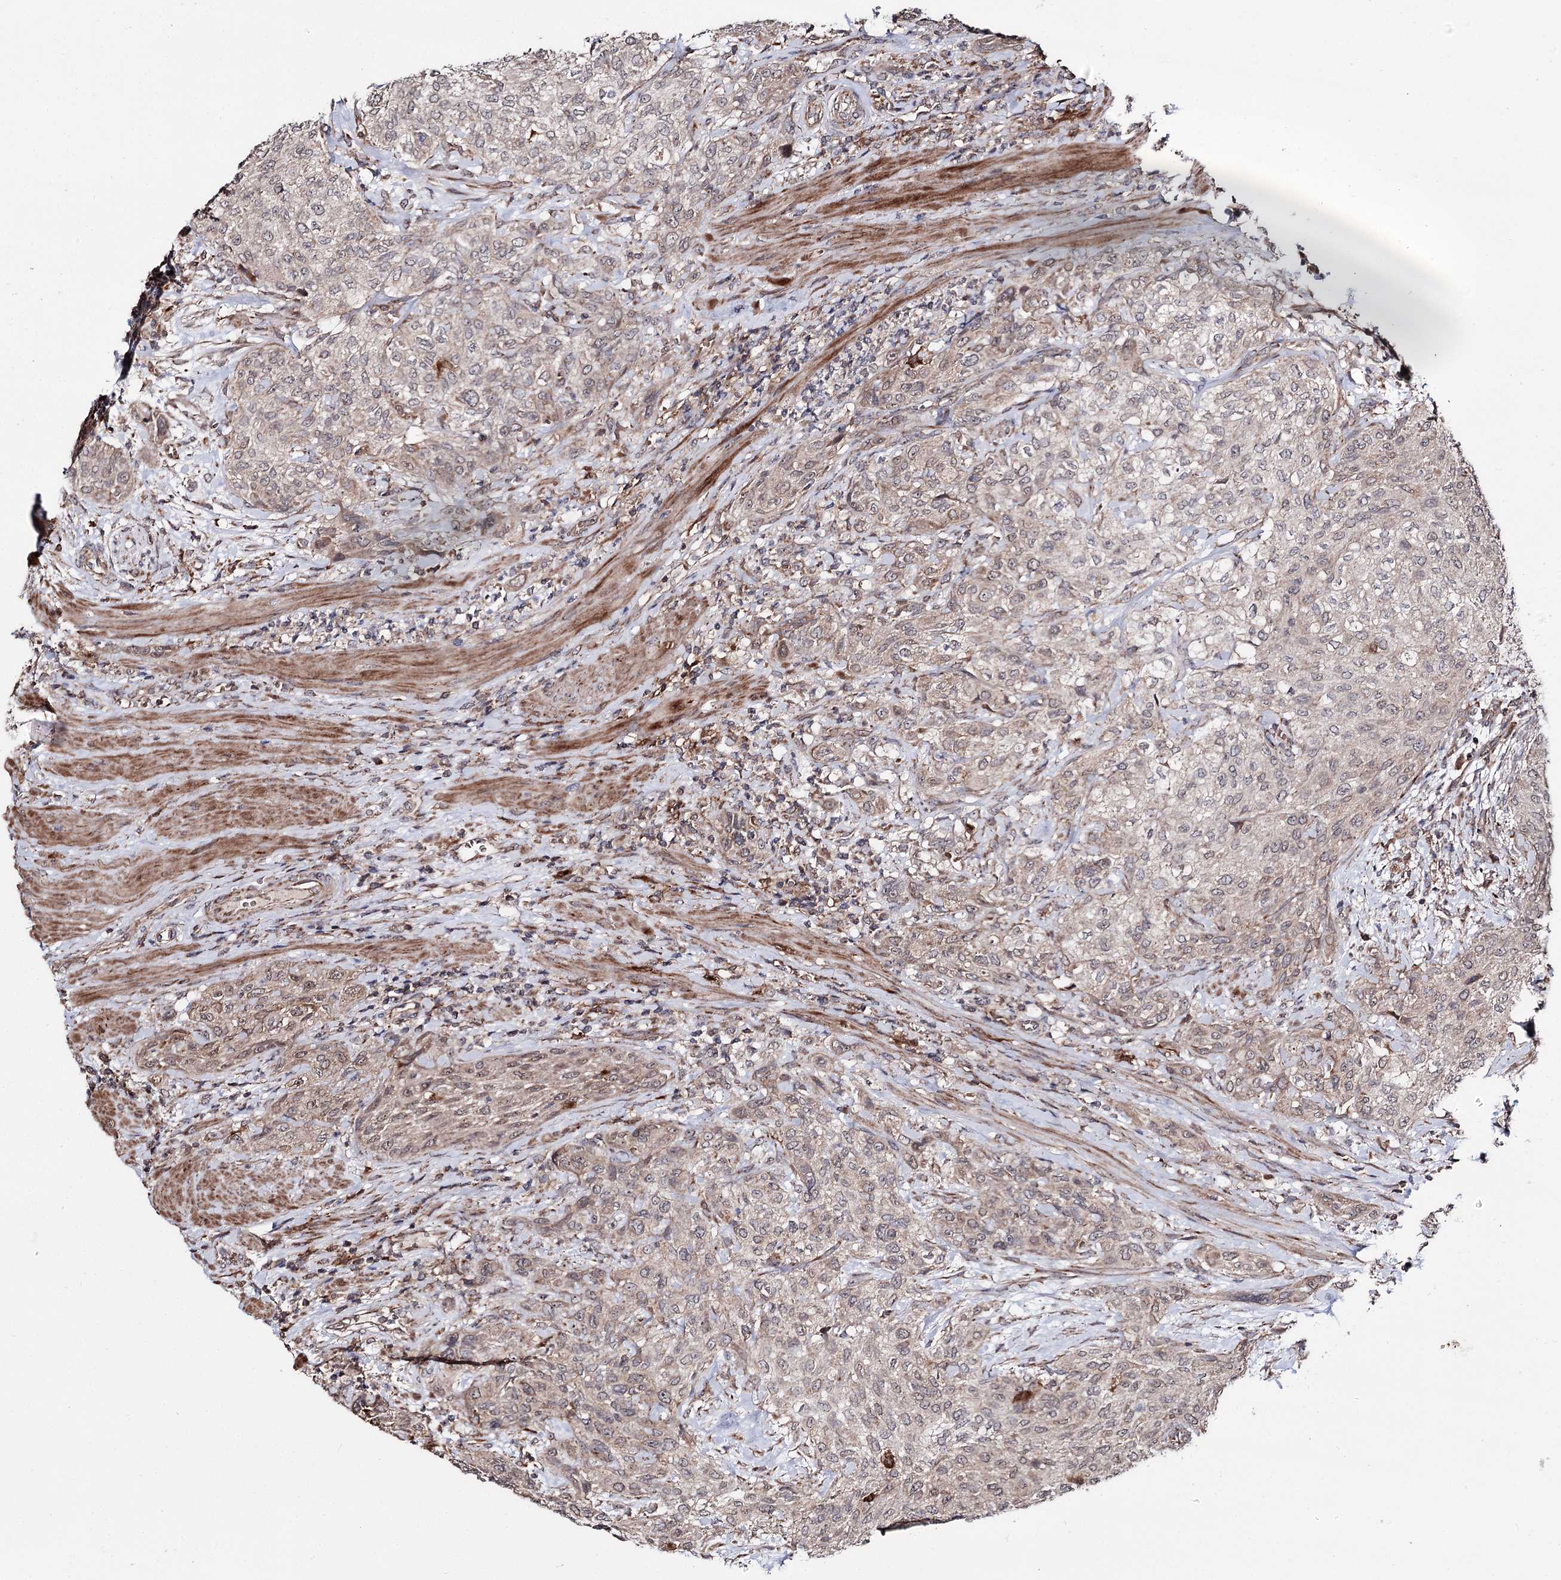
{"staining": {"intensity": "weak", "quantity": "<25%", "location": "cytoplasmic/membranous"}, "tissue": "urothelial cancer", "cell_type": "Tumor cells", "image_type": "cancer", "snomed": [{"axis": "morphology", "description": "Normal tissue, NOS"}, {"axis": "morphology", "description": "Urothelial carcinoma, NOS"}, {"axis": "topography", "description": "Urinary bladder"}, {"axis": "topography", "description": "Peripheral nerve tissue"}], "caption": "Immunohistochemistry histopathology image of neoplastic tissue: urothelial cancer stained with DAB shows no significant protein staining in tumor cells. (Brightfield microscopy of DAB IHC at high magnification).", "gene": "MINDY3", "patient": {"sex": "male", "age": 35}}